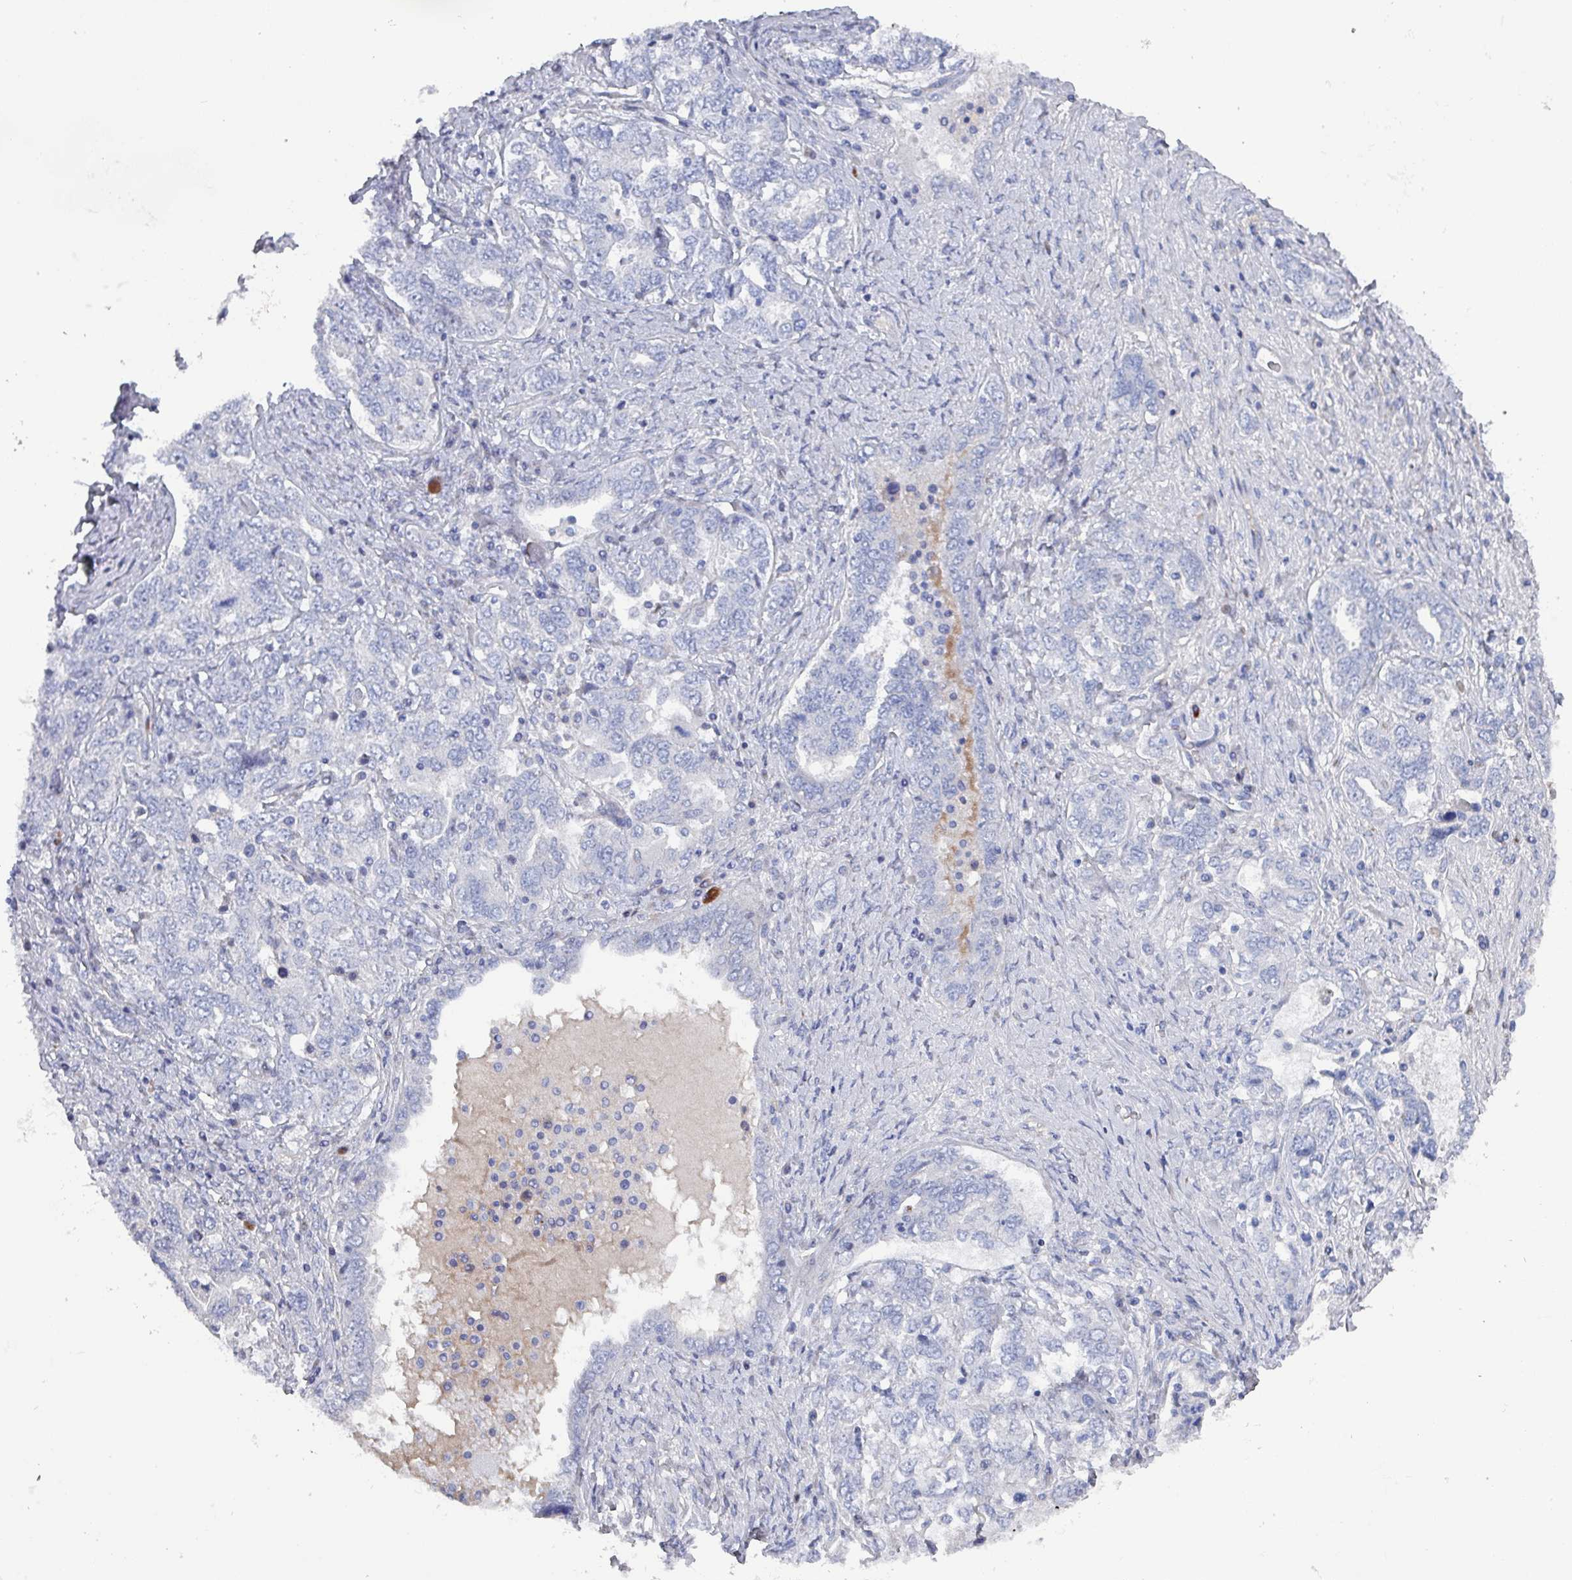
{"staining": {"intensity": "negative", "quantity": "none", "location": "none"}, "tissue": "ovarian cancer", "cell_type": "Tumor cells", "image_type": "cancer", "snomed": [{"axis": "morphology", "description": "Carcinoma, endometroid"}, {"axis": "topography", "description": "Ovary"}], "caption": "IHC image of neoplastic tissue: human endometroid carcinoma (ovarian) stained with DAB reveals no significant protein expression in tumor cells.", "gene": "DRD5", "patient": {"sex": "female", "age": 62}}